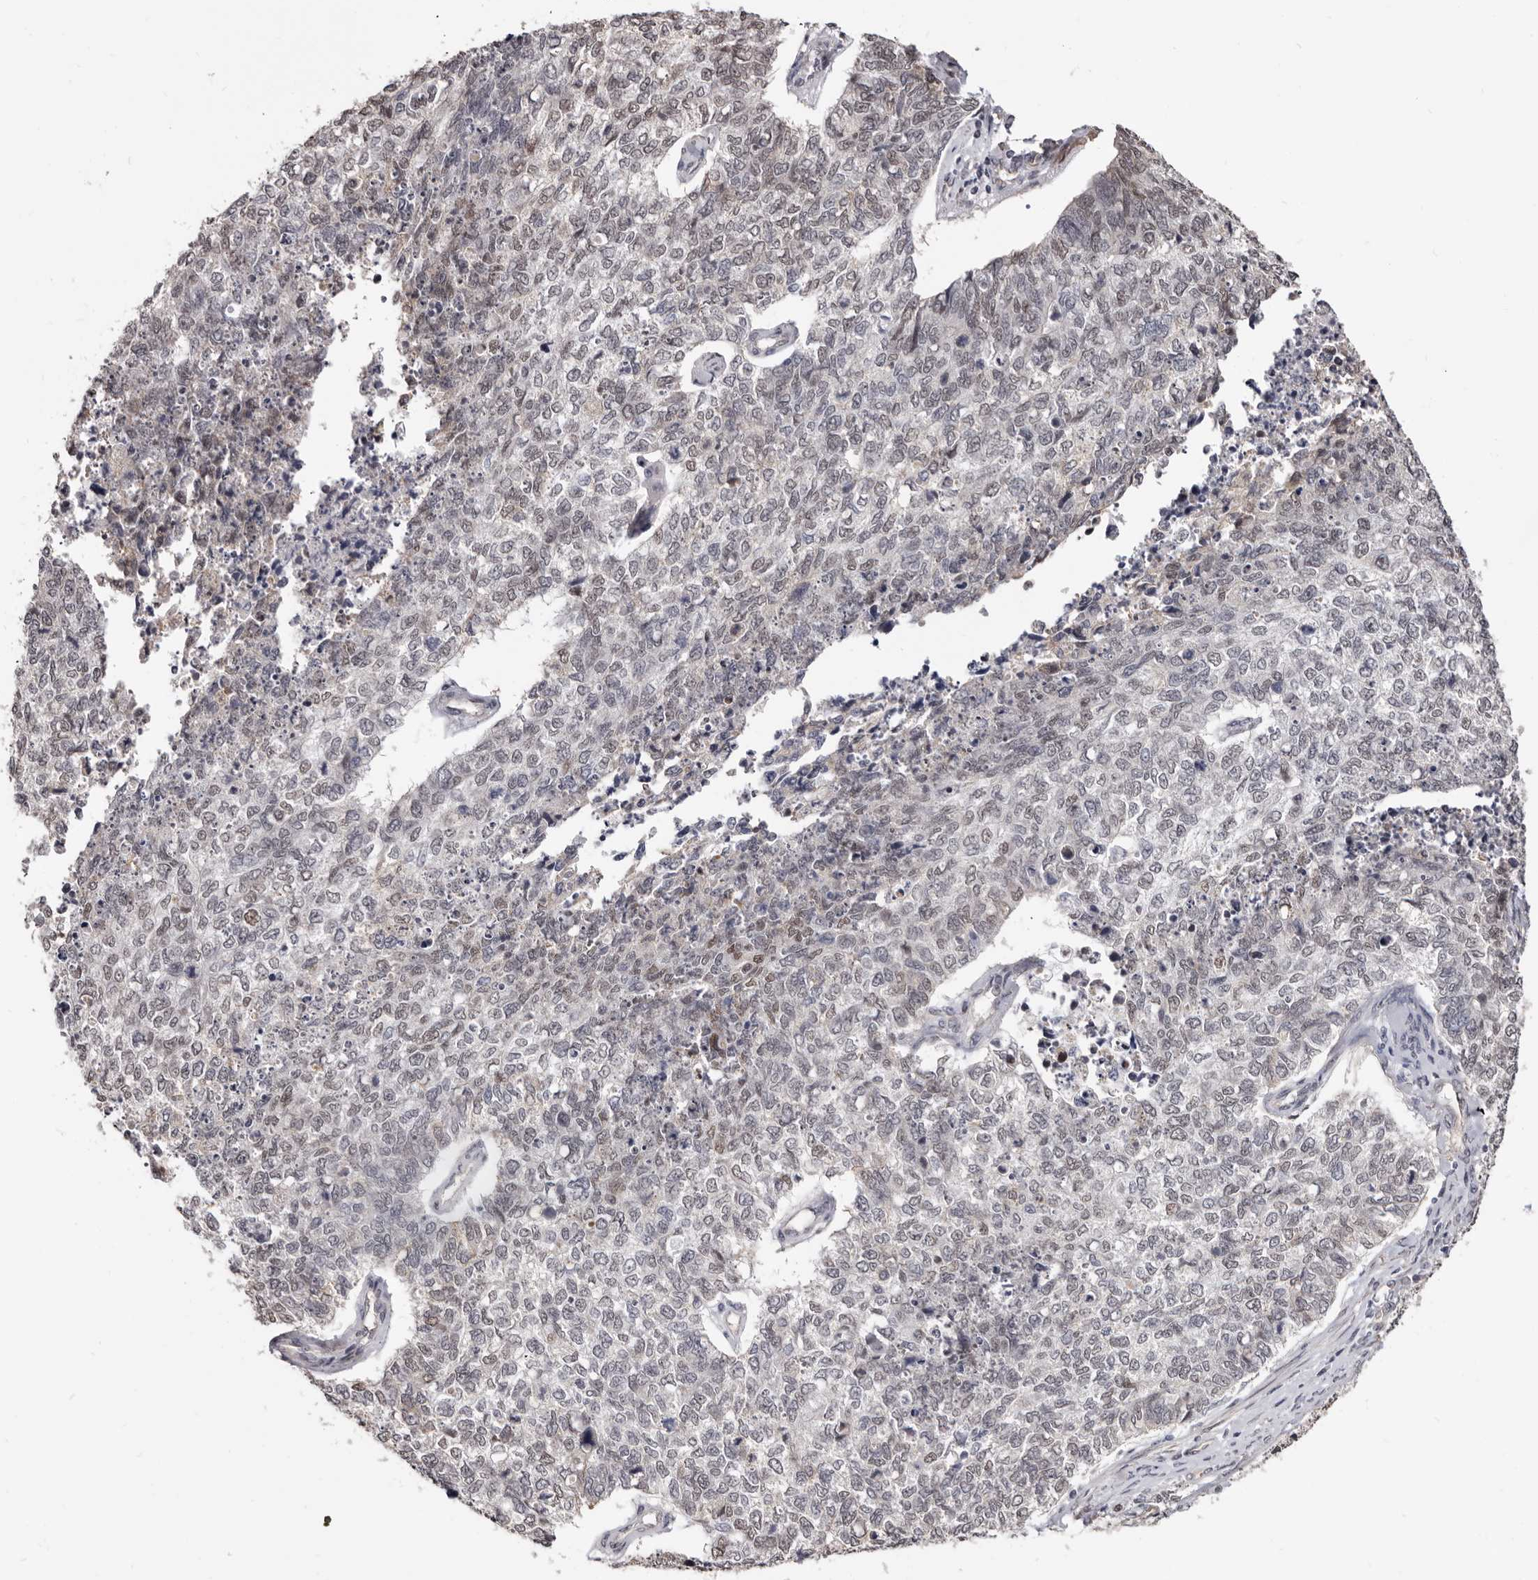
{"staining": {"intensity": "weak", "quantity": "25%-75%", "location": "nuclear"}, "tissue": "cervical cancer", "cell_type": "Tumor cells", "image_type": "cancer", "snomed": [{"axis": "morphology", "description": "Squamous cell carcinoma, NOS"}, {"axis": "topography", "description": "Cervix"}], "caption": "A photomicrograph of human squamous cell carcinoma (cervical) stained for a protein exhibits weak nuclear brown staining in tumor cells.", "gene": "KHDRBS2", "patient": {"sex": "female", "age": 63}}